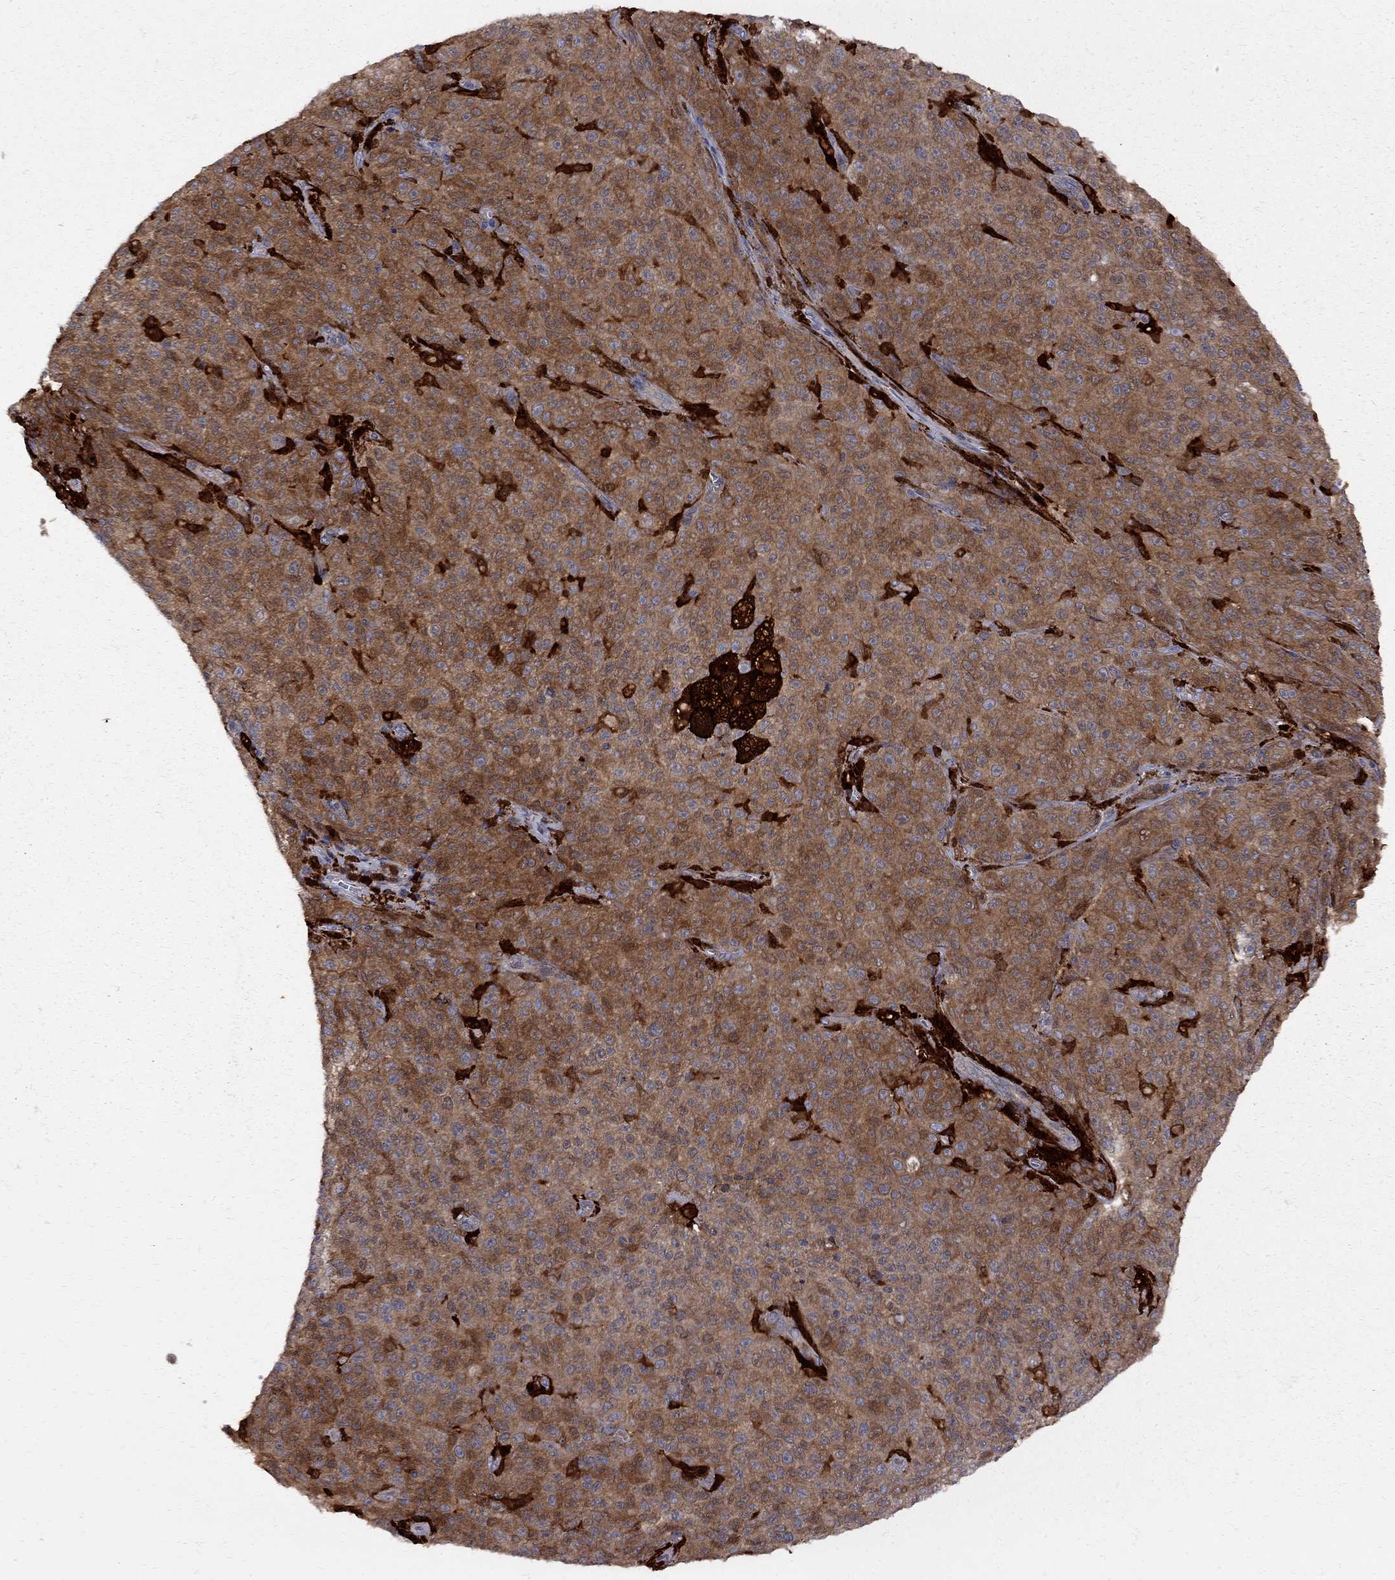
{"staining": {"intensity": "moderate", "quantity": ">75%", "location": "cytoplasmic/membranous"}, "tissue": "melanoma", "cell_type": "Tumor cells", "image_type": "cancer", "snomed": [{"axis": "morphology", "description": "Malignant melanoma, NOS"}, {"axis": "topography", "description": "Skin"}], "caption": "Human melanoma stained with a protein marker reveals moderate staining in tumor cells.", "gene": "MTHFR", "patient": {"sex": "female", "age": 82}}